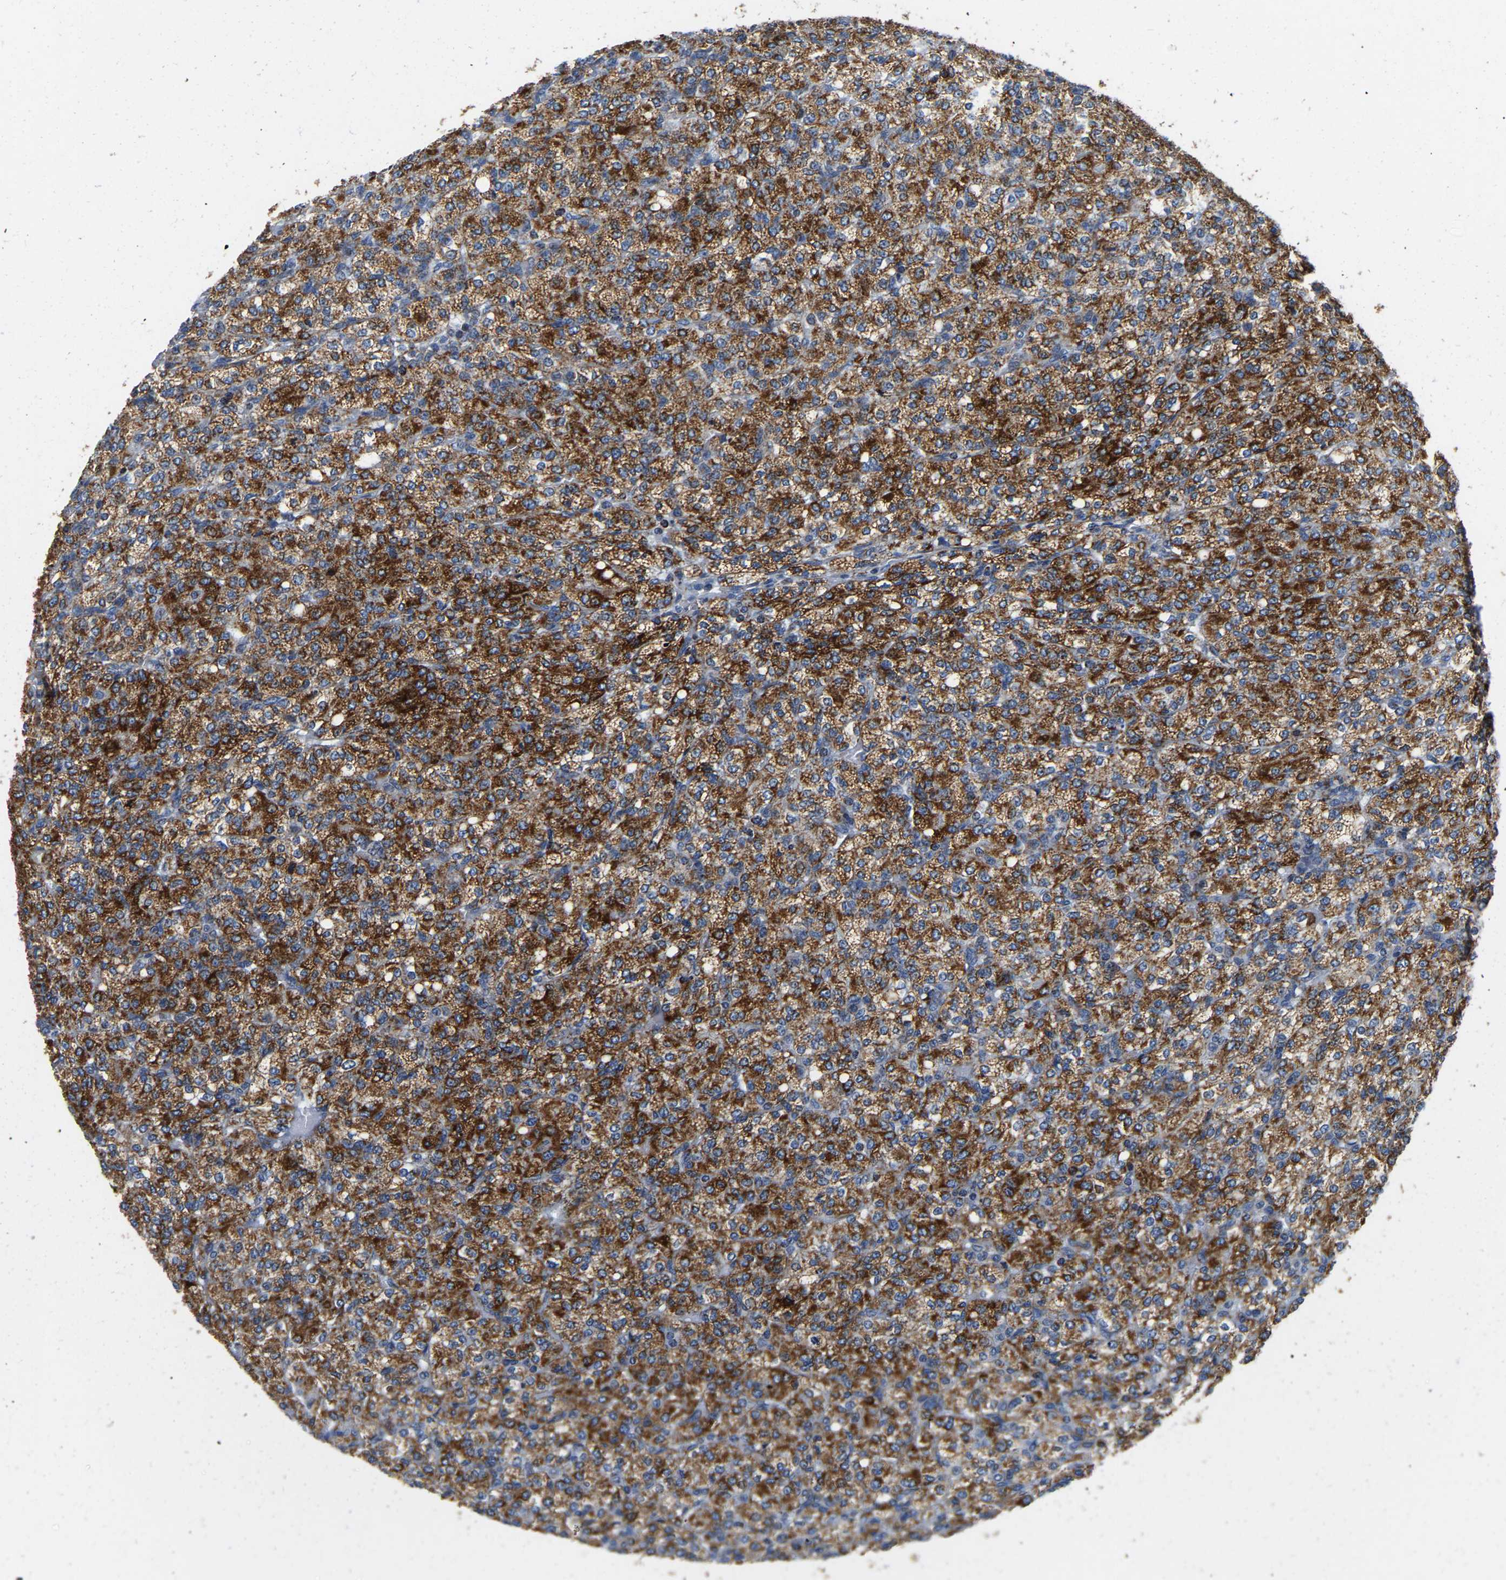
{"staining": {"intensity": "strong", "quantity": ">75%", "location": "cytoplasmic/membranous"}, "tissue": "renal cancer", "cell_type": "Tumor cells", "image_type": "cancer", "snomed": [{"axis": "morphology", "description": "Adenocarcinoma, NOS"}, {"axis": "topography", "description": "Kidney"}], "caption": "Protein expression analysis of renal adenocarcinoma reveals strong cytoplasmic/membranous positivity in approximately >75% of tumor cells.", "gene": "SFXN1", "patient": {"sex": "male", "age": 77}}